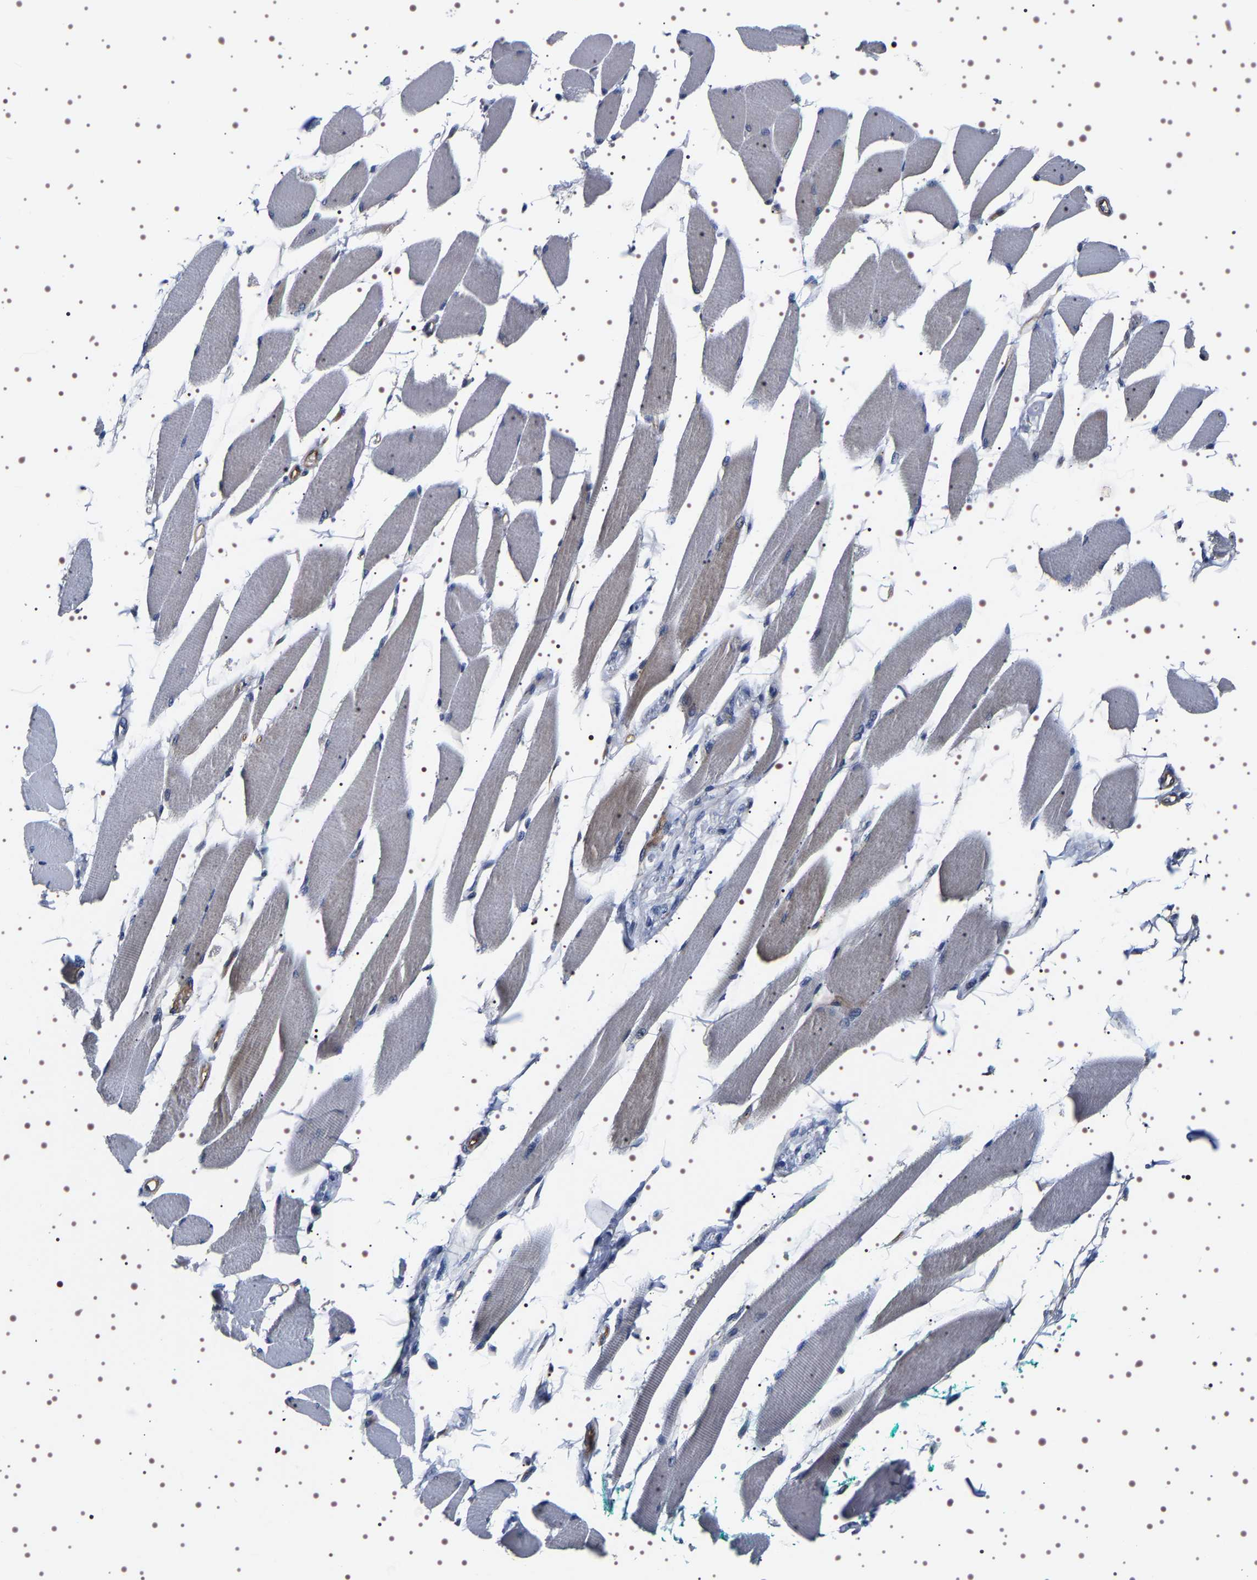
{"staining": {"intensity": "weak", "quantity": "25%-75%", "location": "cytoplasmic/membranous"}, "tissue": "skeletal muscle", "cell_type": "Myocytes", "image_type": "normal", "snomed": [{"axis": "morphology", "description": "Normal tissue, NOS"}, {"axis": "topography", "description": "Skeletal muscle"}, {"axis": "topography", "description": "Oral tissue"}, {"axis": "topography", "description": "Peripheral nerve tissue"}], "caption": "Protein staining of normal skeletal muscle demonstrates weak cytoplasmic/membranous expression in about 25%-75% of myocytes. Nuclei are stained in blue.", "gene": "ALPL", "patient": {"sex": "female", "age": 84}}